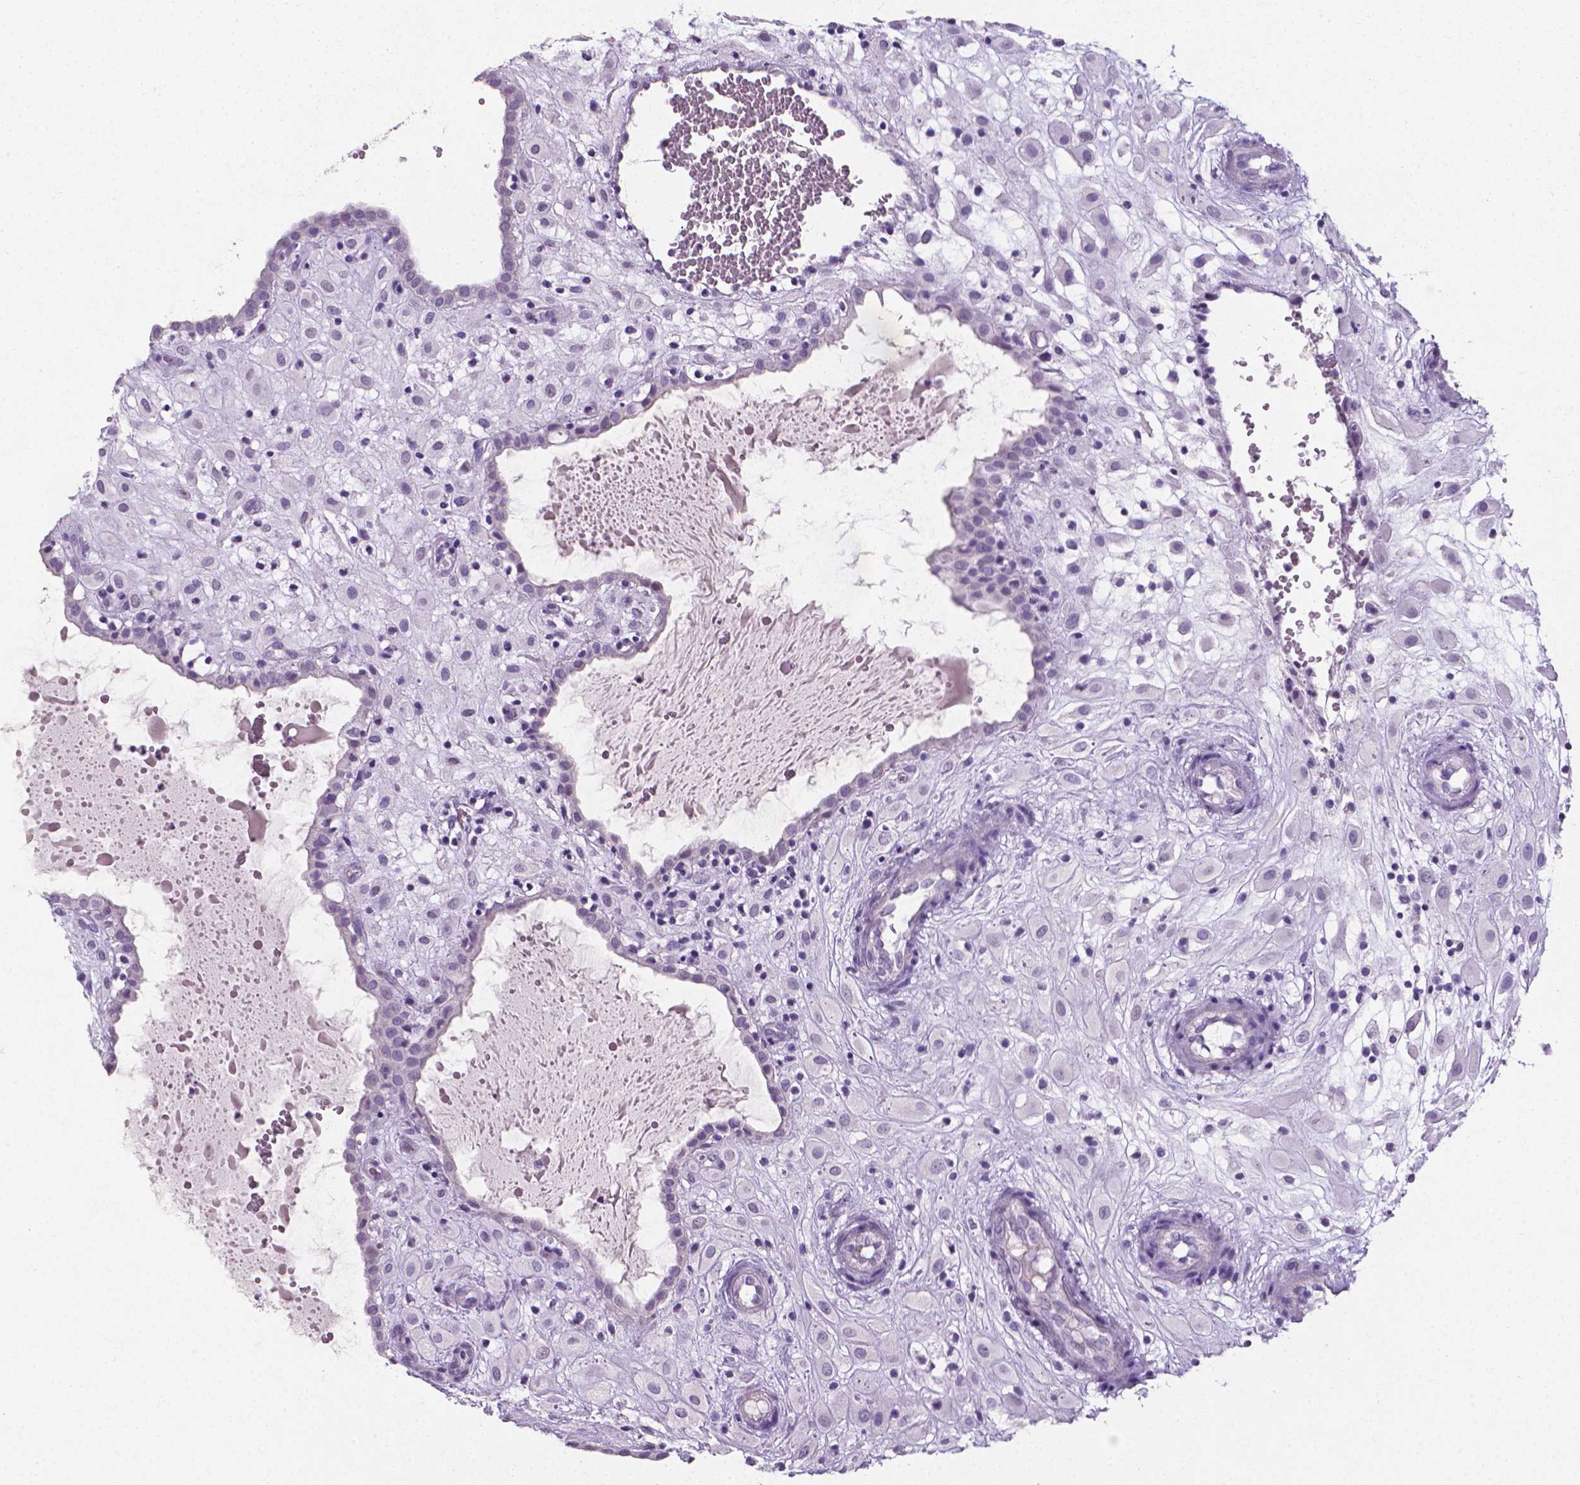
{"staining": {"intensity": "negative", "quantity": "none", "location": "none"}, "tissue": "placenta", "cell_type": "Decidual cells", "image_type": "normal", "snomed": [{"axis": "morphology", "description": "Normal tissue, NOS"}, {"axis": "topography", "description": "Placenta"}], "caption": "Histopathology image shows no significant protein staining in decidual cells of unremarkable placenta. (Stains: DAB (3,3'-diaminobenzidine) immunohistochemistry (IHC) with hematoxylin counter stain, Microscopy: brightfield microscopy at high magnification).", "gene": "XPNPEP2", "patient": {"sex": "female", "age": 24}}